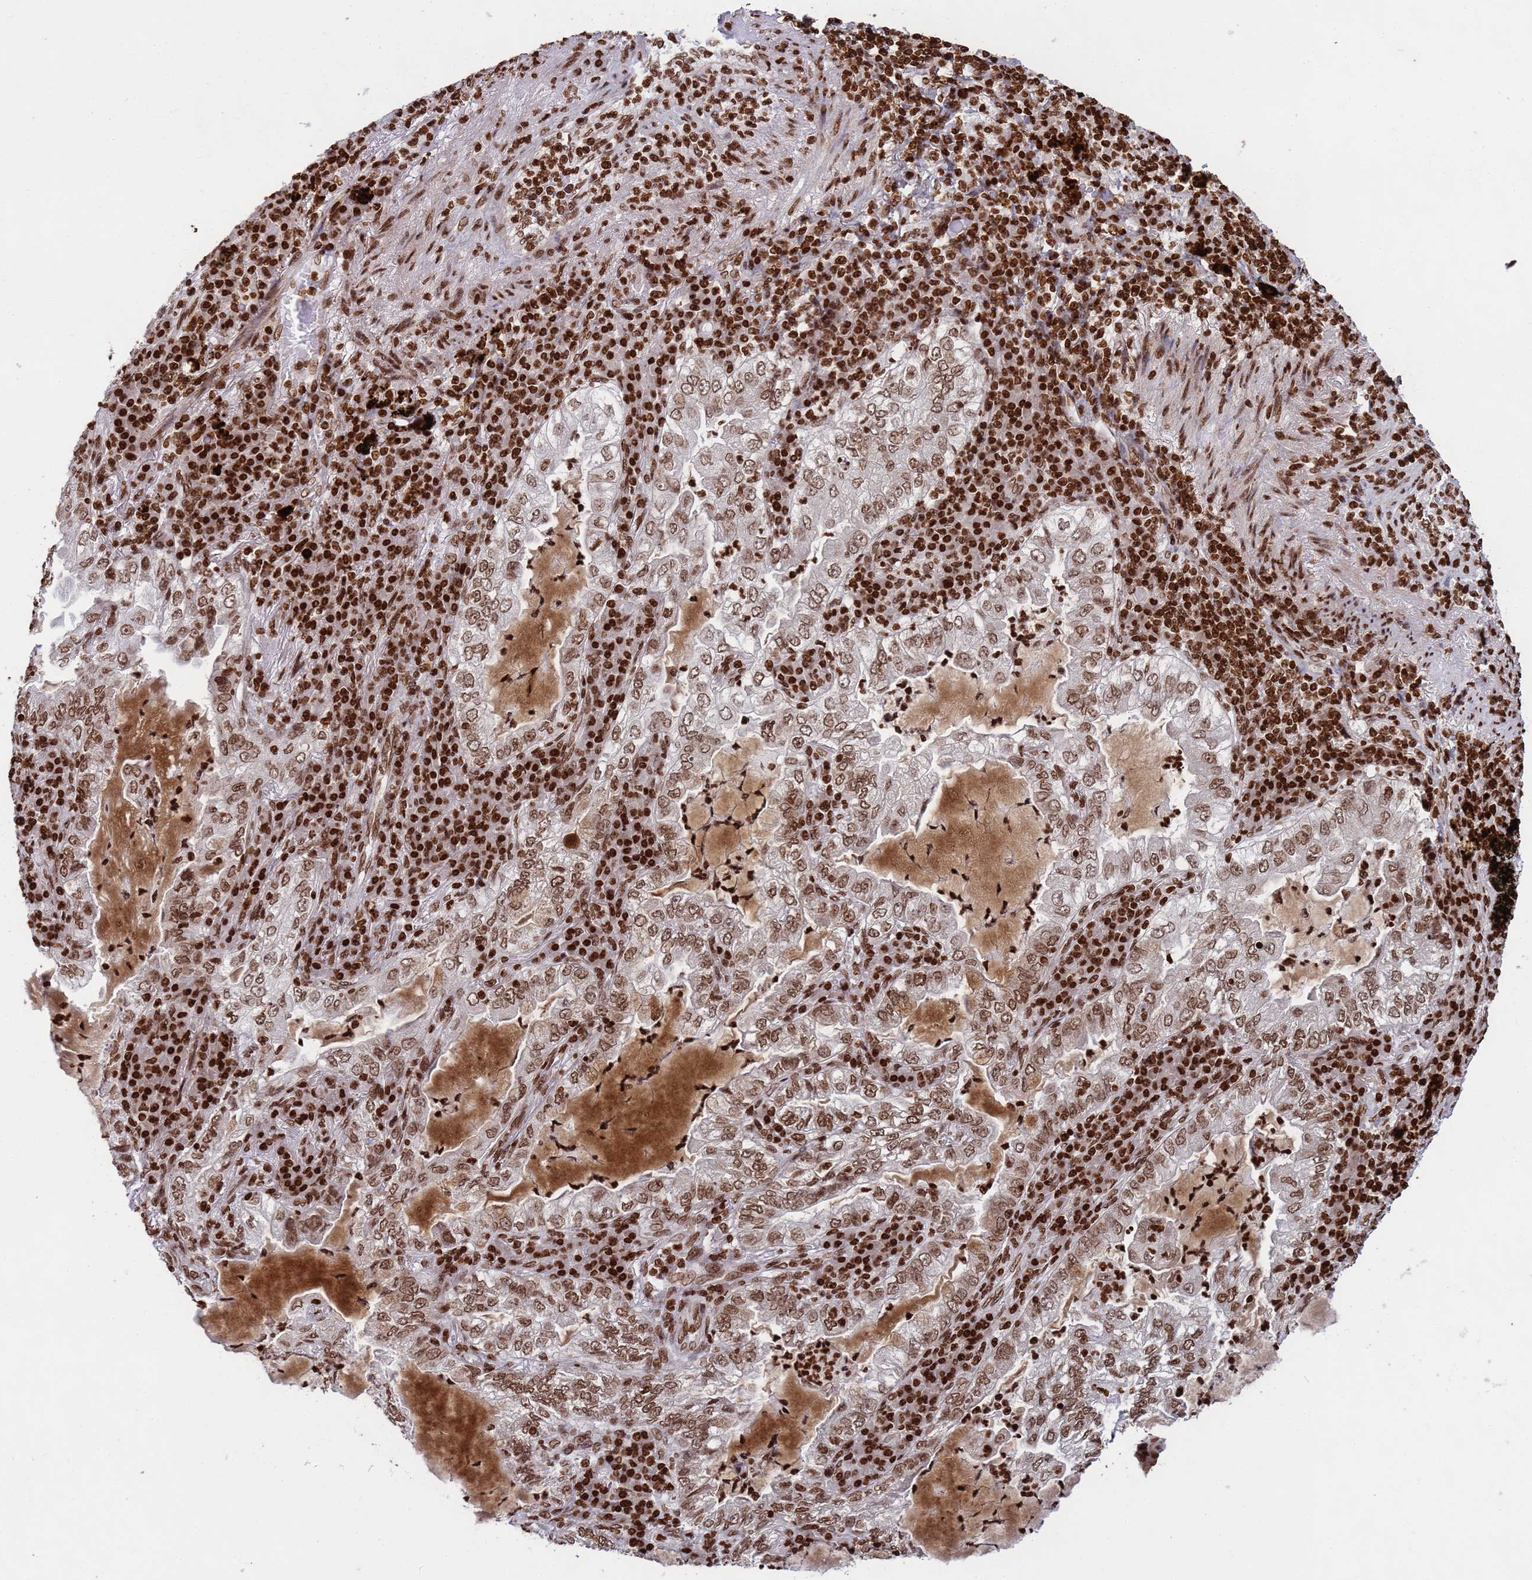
{"staining": {"intensity": "strong", "quantity": ">75%", "location": "nuclear"}, "tissue": "lung cancer", "cell_type": "Tumor cells", "image_type": "cancer", "snomed": [{"axis": "morphology", "description": "Adenocarcinoma, NOS"}, {"axis": "topography", "description": "Lung"}], "caption": "Lung cancer (adenocarcinoma) stained for a protein (brown) exhibits strong nuclear positive positivity in approximately >75% of tumor cells.", "gene": "H3-3B", "patient": {"sex": "female", "age": 73}}